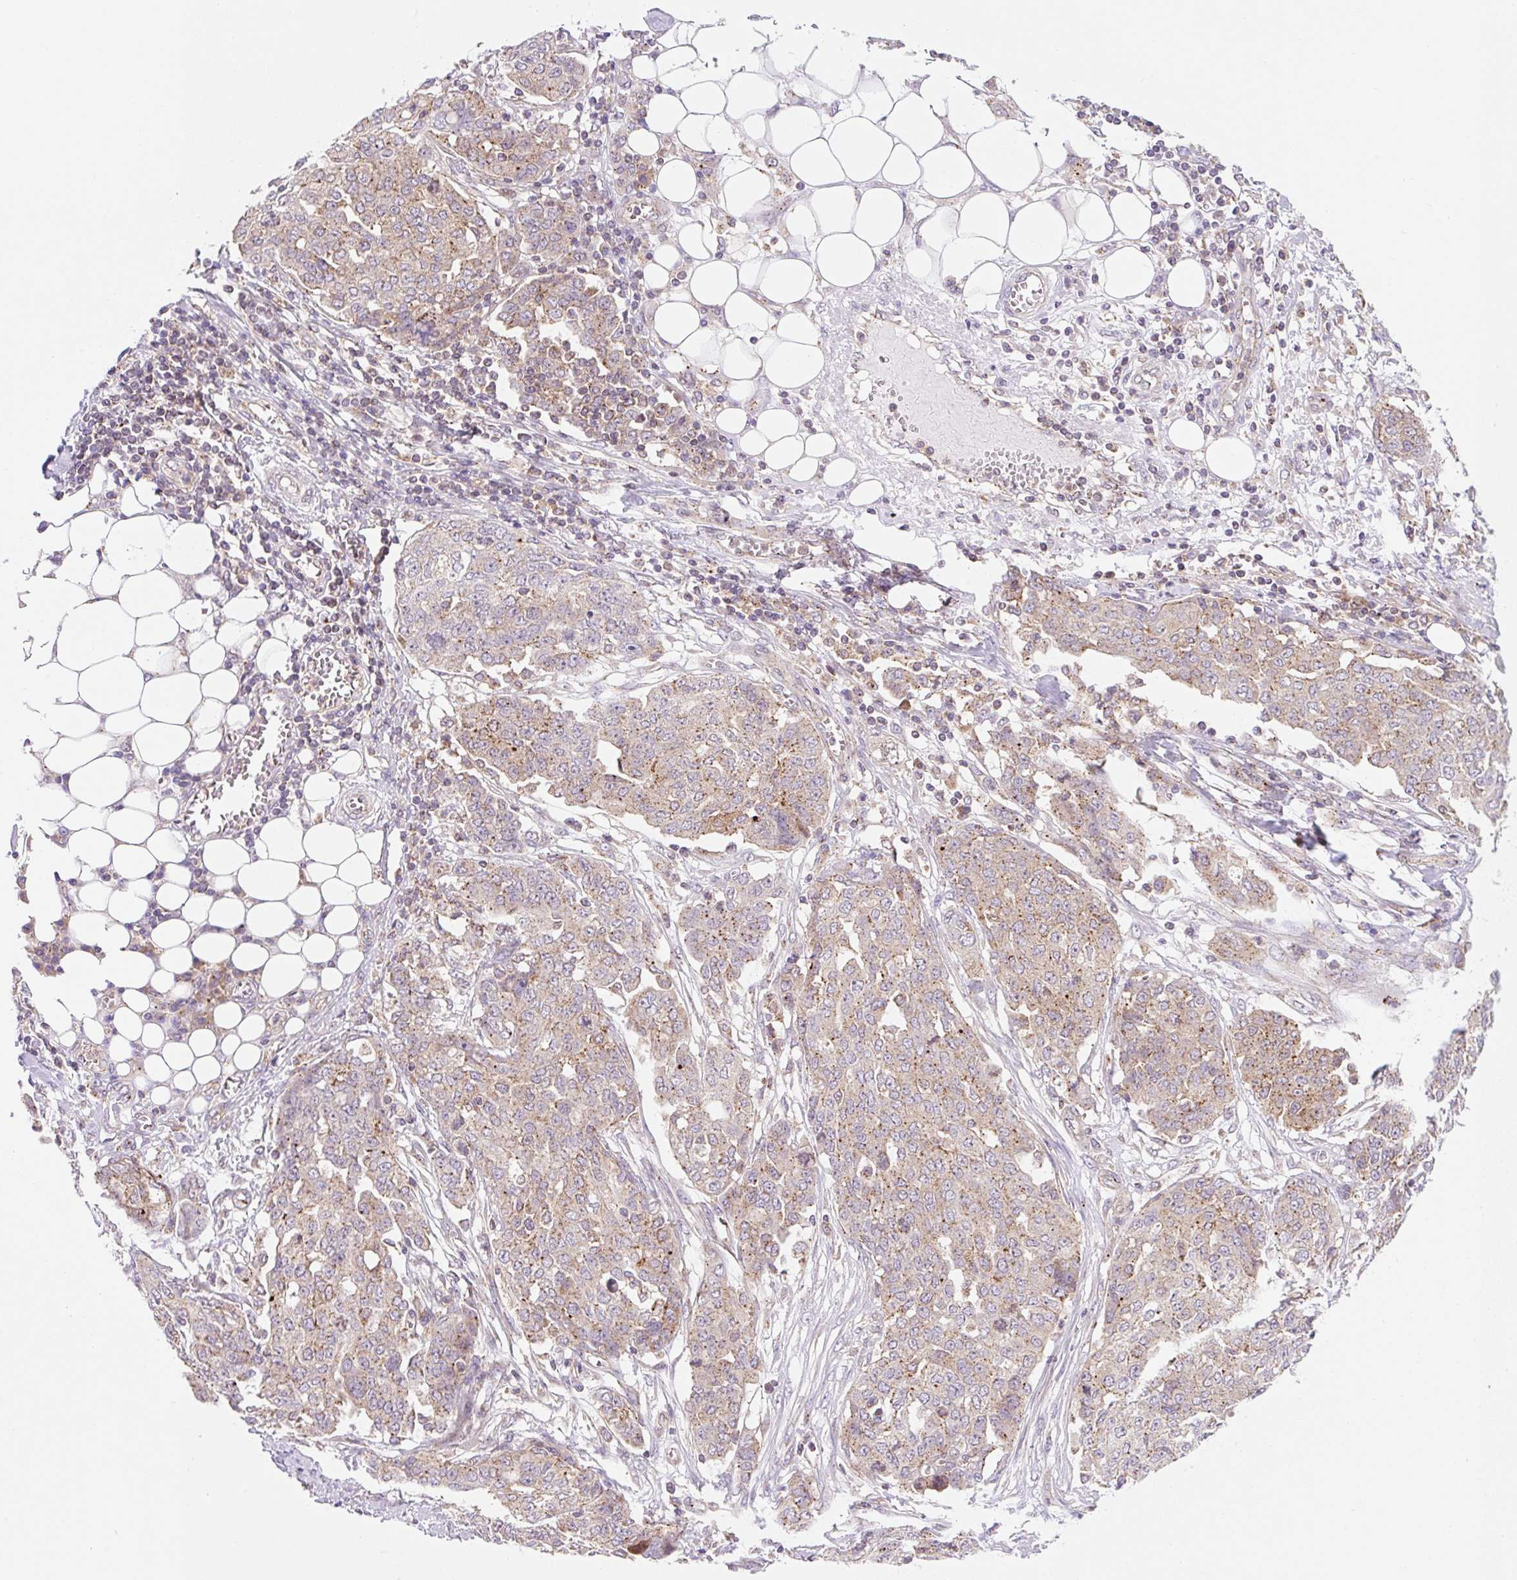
{"staining": {"intensity": "moderate", "quantity": ">75%", "location": "cytoplasmic/membranous"}, "tissue": "ovarian cancer", "cell_type": "Tumor cells", "image_type": "cancer", "snomed": [{"axis": "morphology", "description": "Cystadenocarcinoma, serous, NOS"}, {"axis": "topography", "description": "Soft tissue"}, {"axis": "topography", "description": "Ovary"}], "caption": "Brown immunohistochemical staining in human ovarian cancer exhibits moderate cytoplasmic/membranous staining in approximately >75% of tumor cells. (Stains: DAB in brown, nuclei in blue, Microscopy: brightfield microscopy at high magnification).", "gene": "VPS4A", "patient": {"sex": "female", "age": 57}}